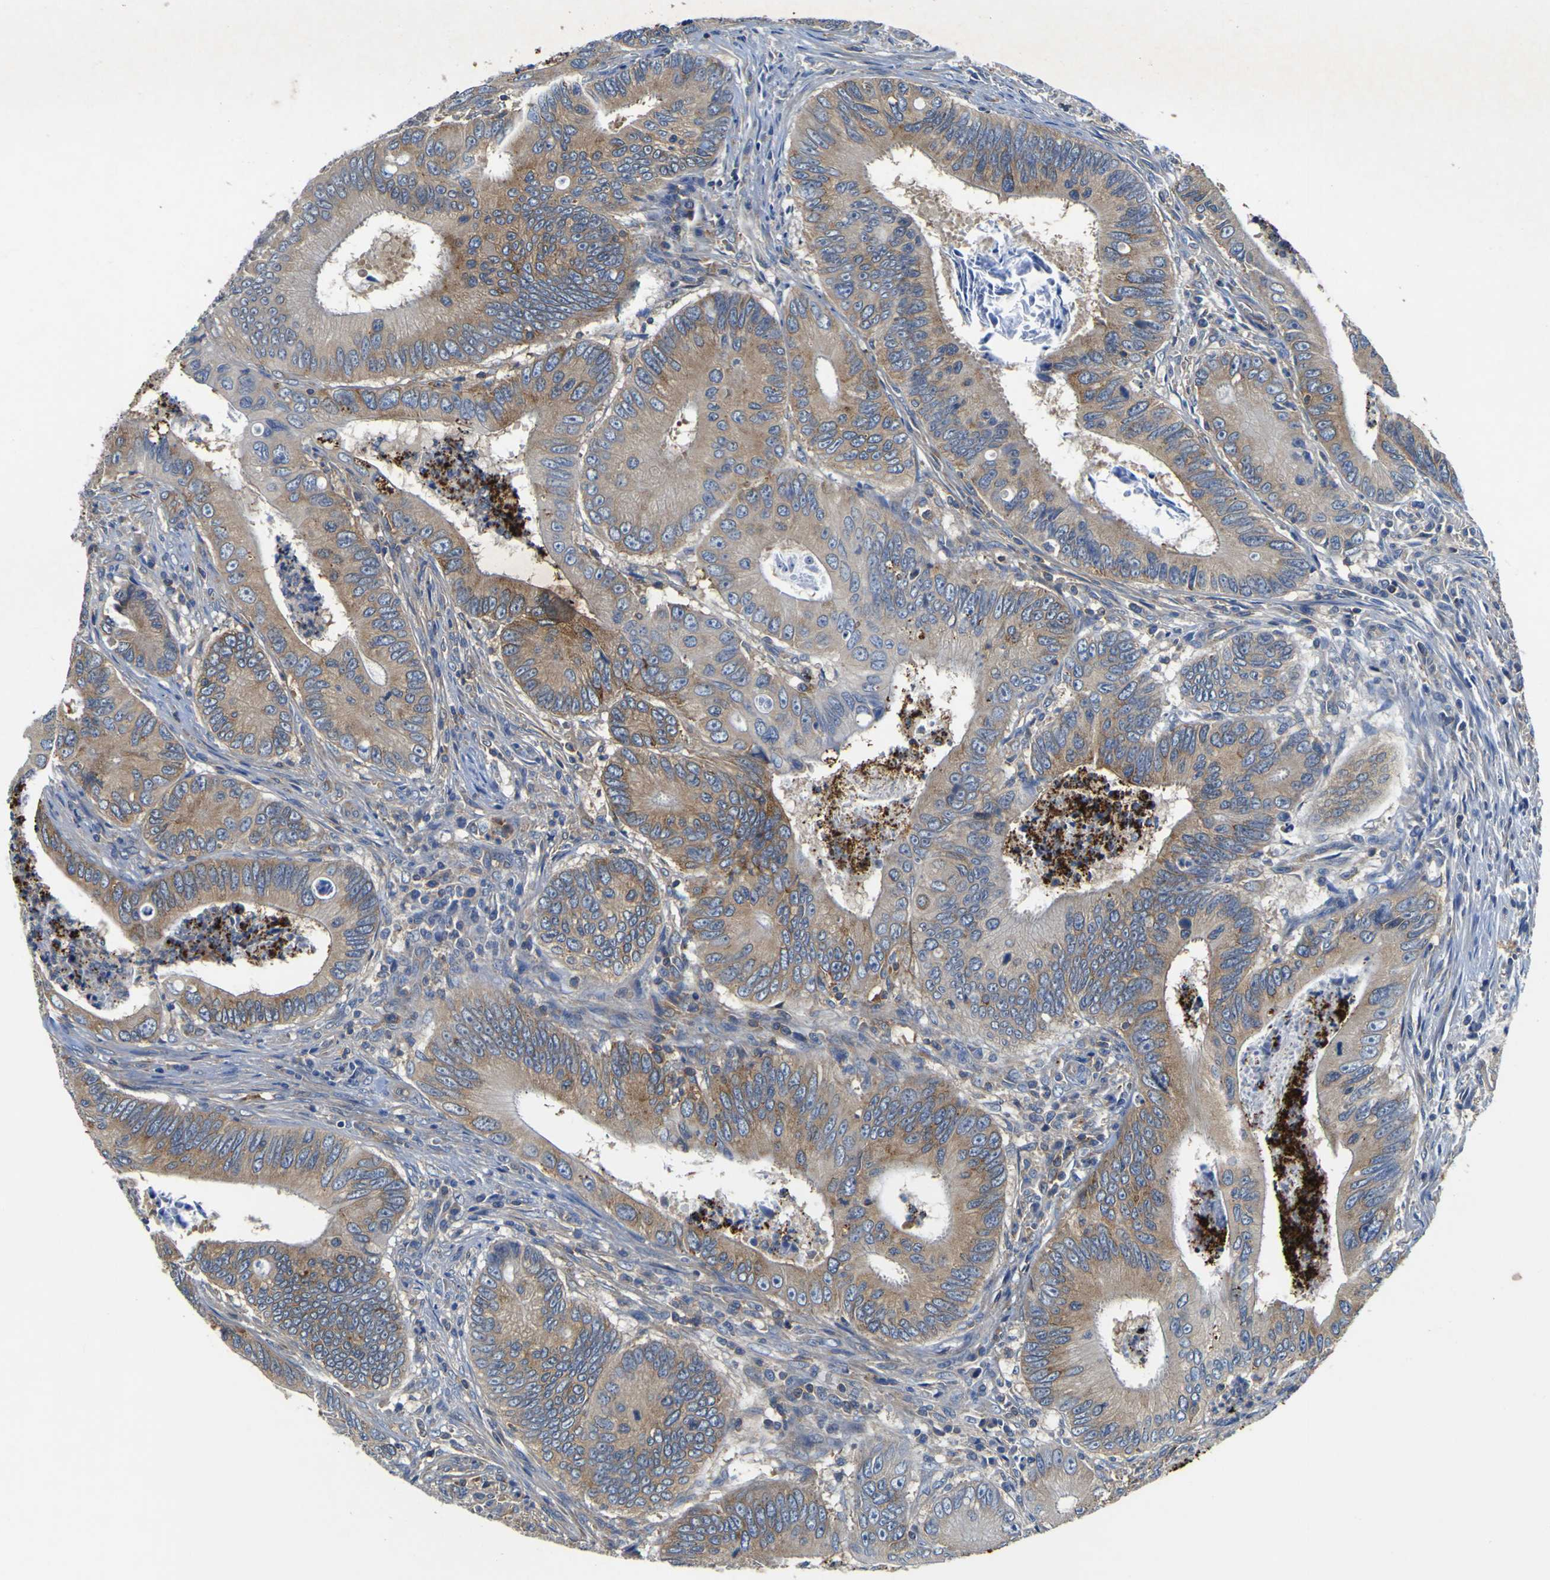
{"staining": {"intensity": "weak", "quantity": ">75%", "location": "cytoplasmic/membranous"}, "tissue": "colorectal cancer", "cell_type": "Tumor cells", "image_type": "cancer", "snomed": [{"axis": "morphology", "description": "Inflammation, NOS"}, {"axis": "morphology", "description": "Adenocarcinoma, NOS"}, {"axis": "topography", "description": "Colon"}], "caption": "Adenocarcinoma (colorectal) stained for a protein exhibits weak cytoplasmic/membranous positivity in tumor cells. Nuclei are stained in blue.", "gene": "CNR2", "patient": {"sex": "male", "age": 72}}